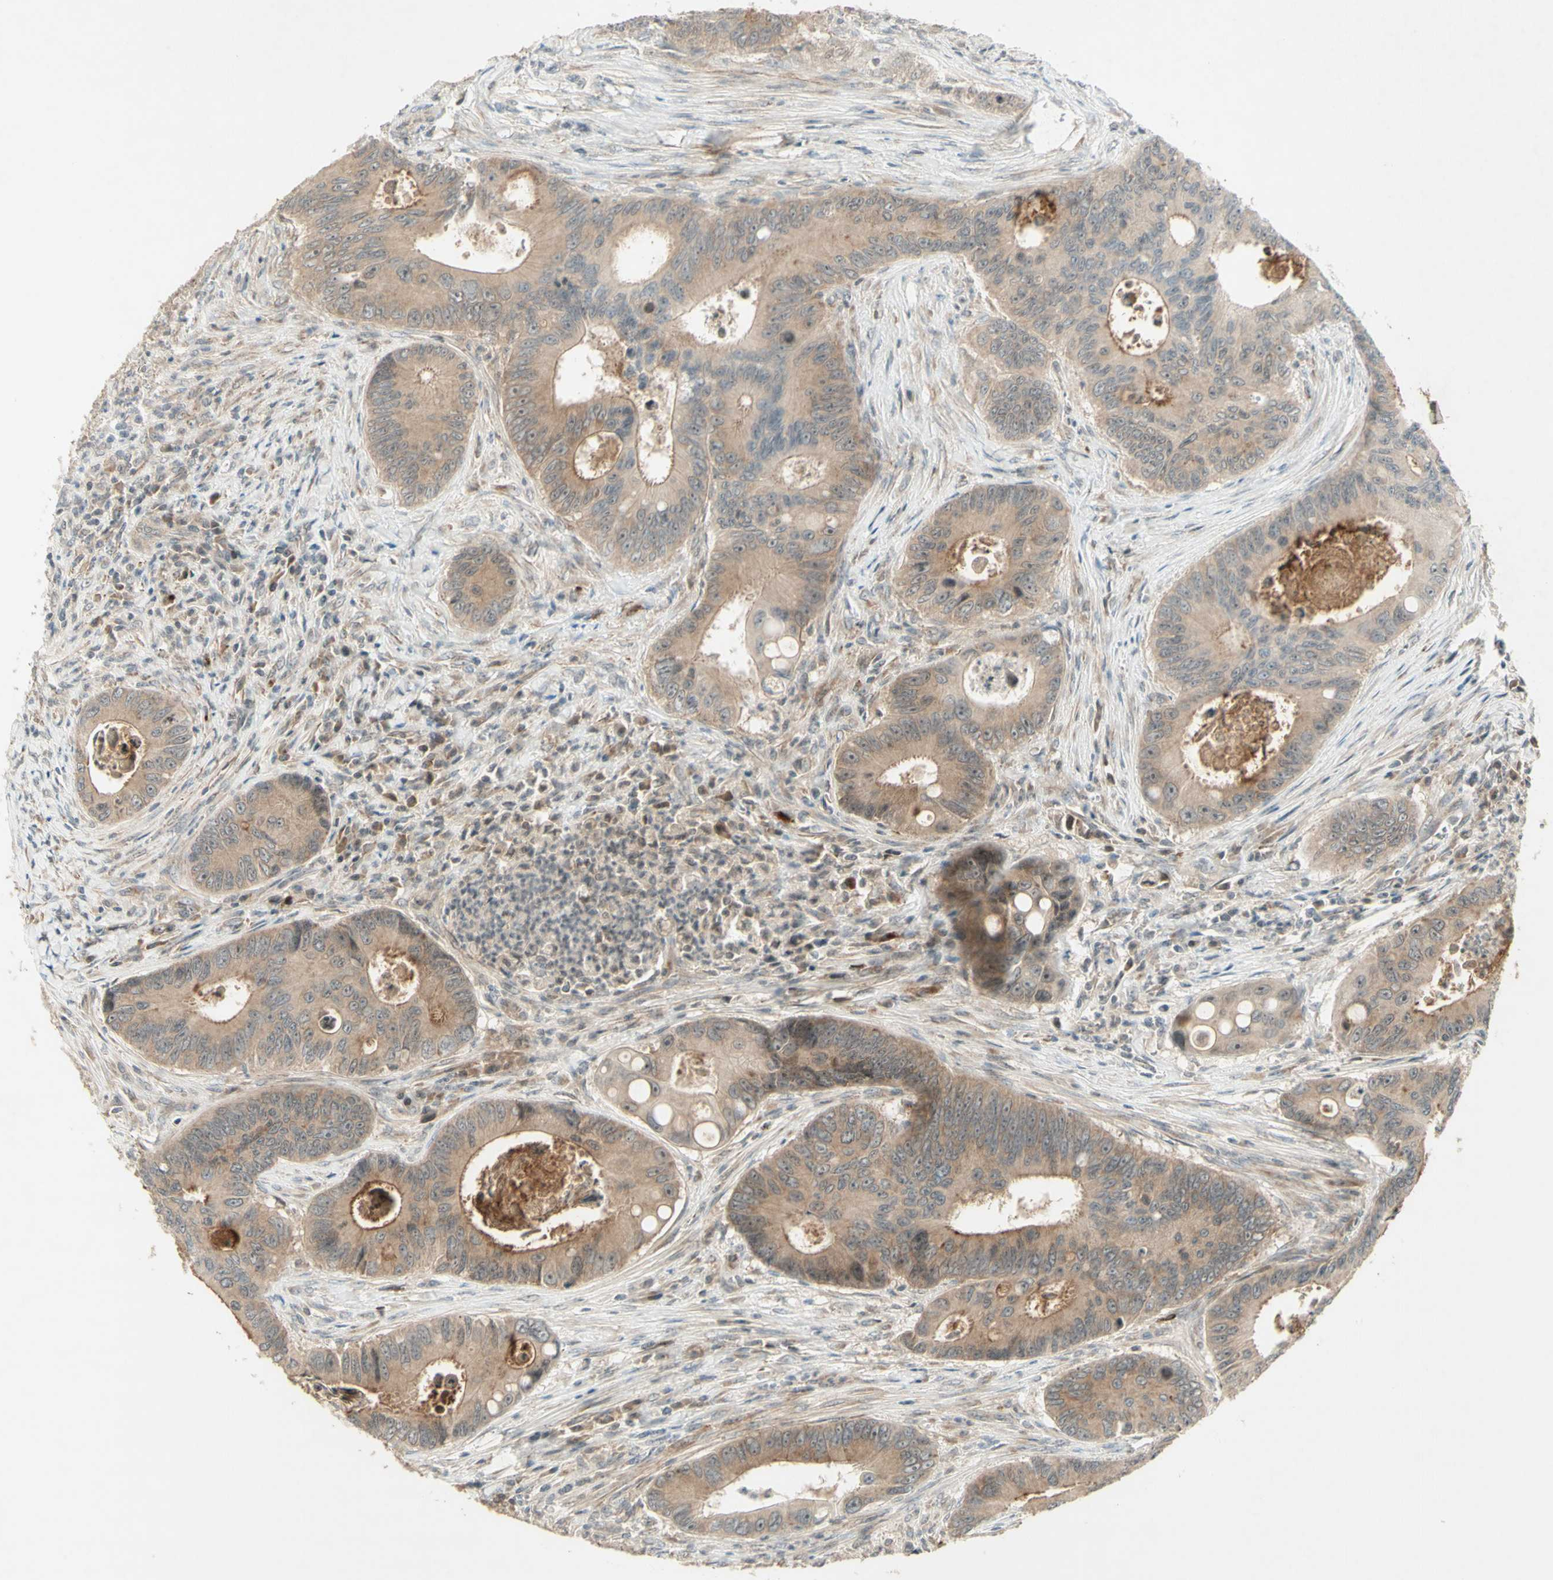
{"staining": {"intensity": "moderate", "quantity": ">75%", "location": "cytoplasmic/membranous"}, "tissue": "colorectal cancer", "cell_type": "Tumor cells", "image_type": "cancer", "snomed": [{"axis": "morphology", "description": "Inflammation, NOS"}, {"axis": "morphology", "description": "Adenocarcinoma, NOS"}, {"axis": "topography", "description": "Colon"}], "caption": "Immunohistochemistry staining of colorectal cancer, which reveals medium levels of moderate cytoplasmic/membranous positivity in about >75% of tumor cells indicating moderate cytoplasmic/membranous protein expression. The staining was performed using DAB (brown) for protein detection and nuclei were counterstained in hematoxylin (blue).", "gene": "ETF1", "patient": {"sex": "male", "age": 72}}